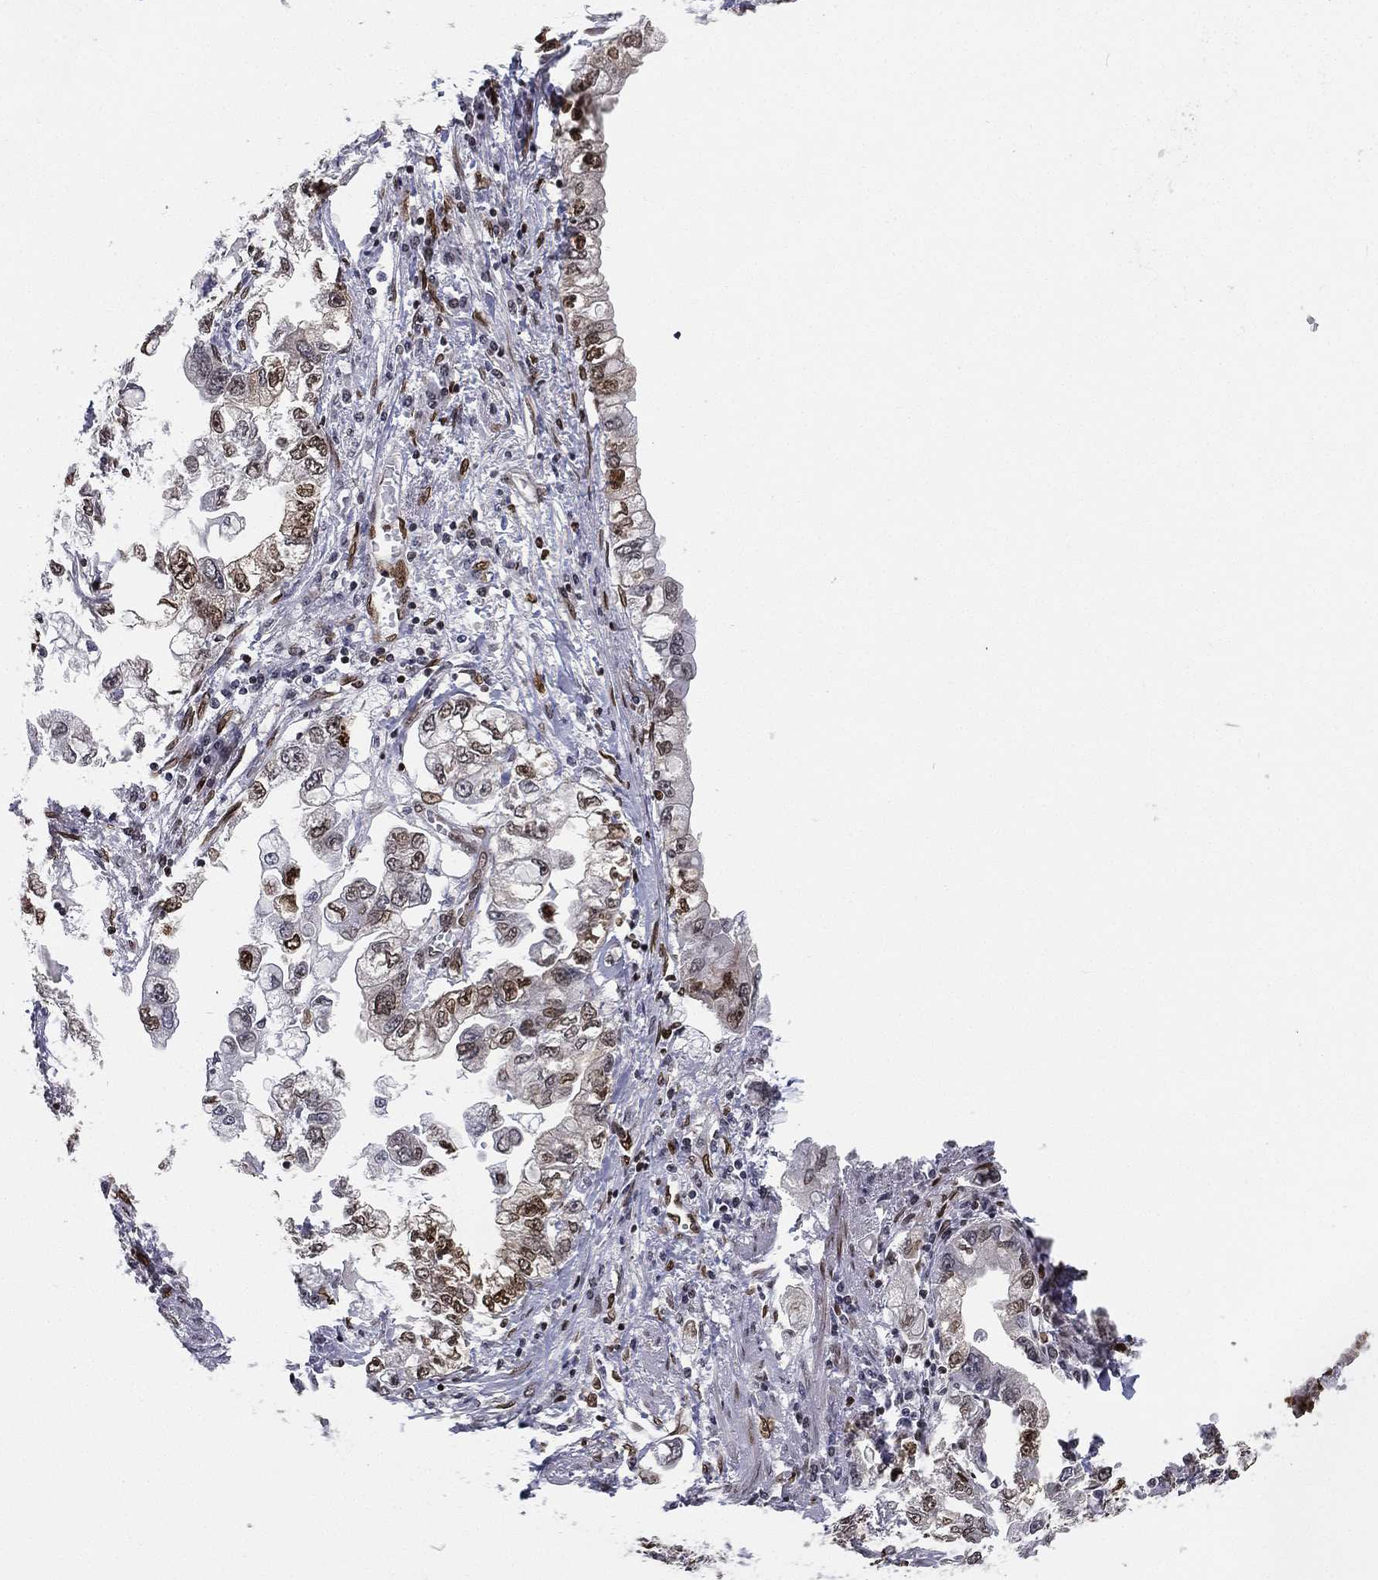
{"staining": {"intensity": "moderate", "quantity": "25%-75%", "location": "nuclear"}, "tissue": "stomach cancer", "cell_type": "Tumor cells", "image_type": "cancer", "snomed": [{"axis": "morphology", "description": "Adenocarcinoma, NOS"}, {"axis": "topography", "description": "Stomach, lower"}], "caption": "Human stomach cancer (adenocarcinoma) stained with a brown dye shows moderate nuclear positive expression in about 25%-75% of tumor cells.", "gene": "LMNB1", "patient": {"sex": "female", "age": 93}}